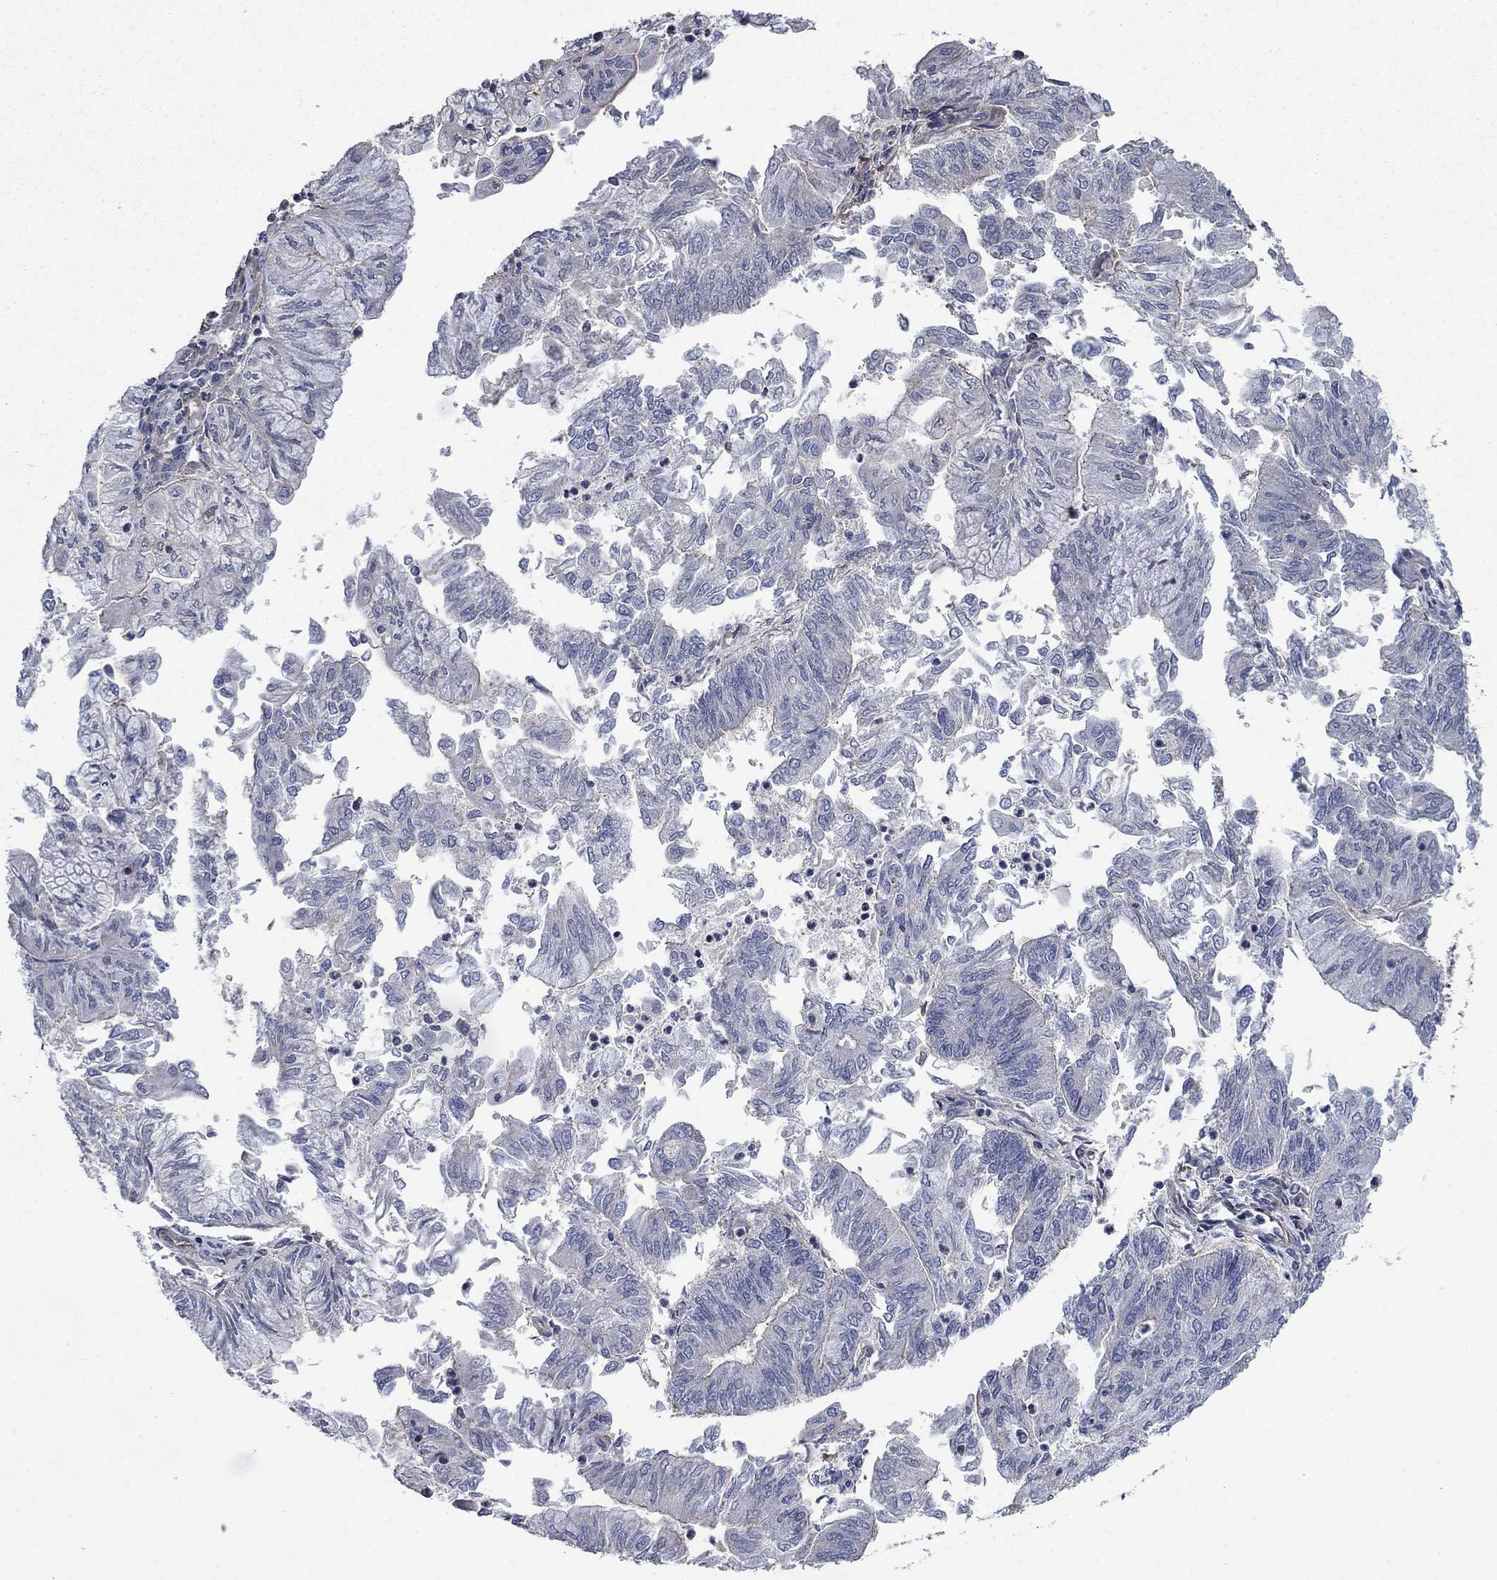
{"staining": {"intensity": "weak", "quantity": "<25%", "location": "cytoplasmic/membranous"}, "tissue": "endometrial cancer", "cell_type": "Tumor cells", "image_type": "cancer", "snomed": [{"axis": "morphology", "description": "Adenocarcinoma, NOS"}, {"axis": "topography", "description": "Endometrium"}], "caption": "IHC photomicrograph of neoplastic tissue: human endometrial cancer stained with DAB reveals no significant protein expression in tumor cells.", "gene": "PDE3A", "patient": {"sex": "female", "age": 59}}